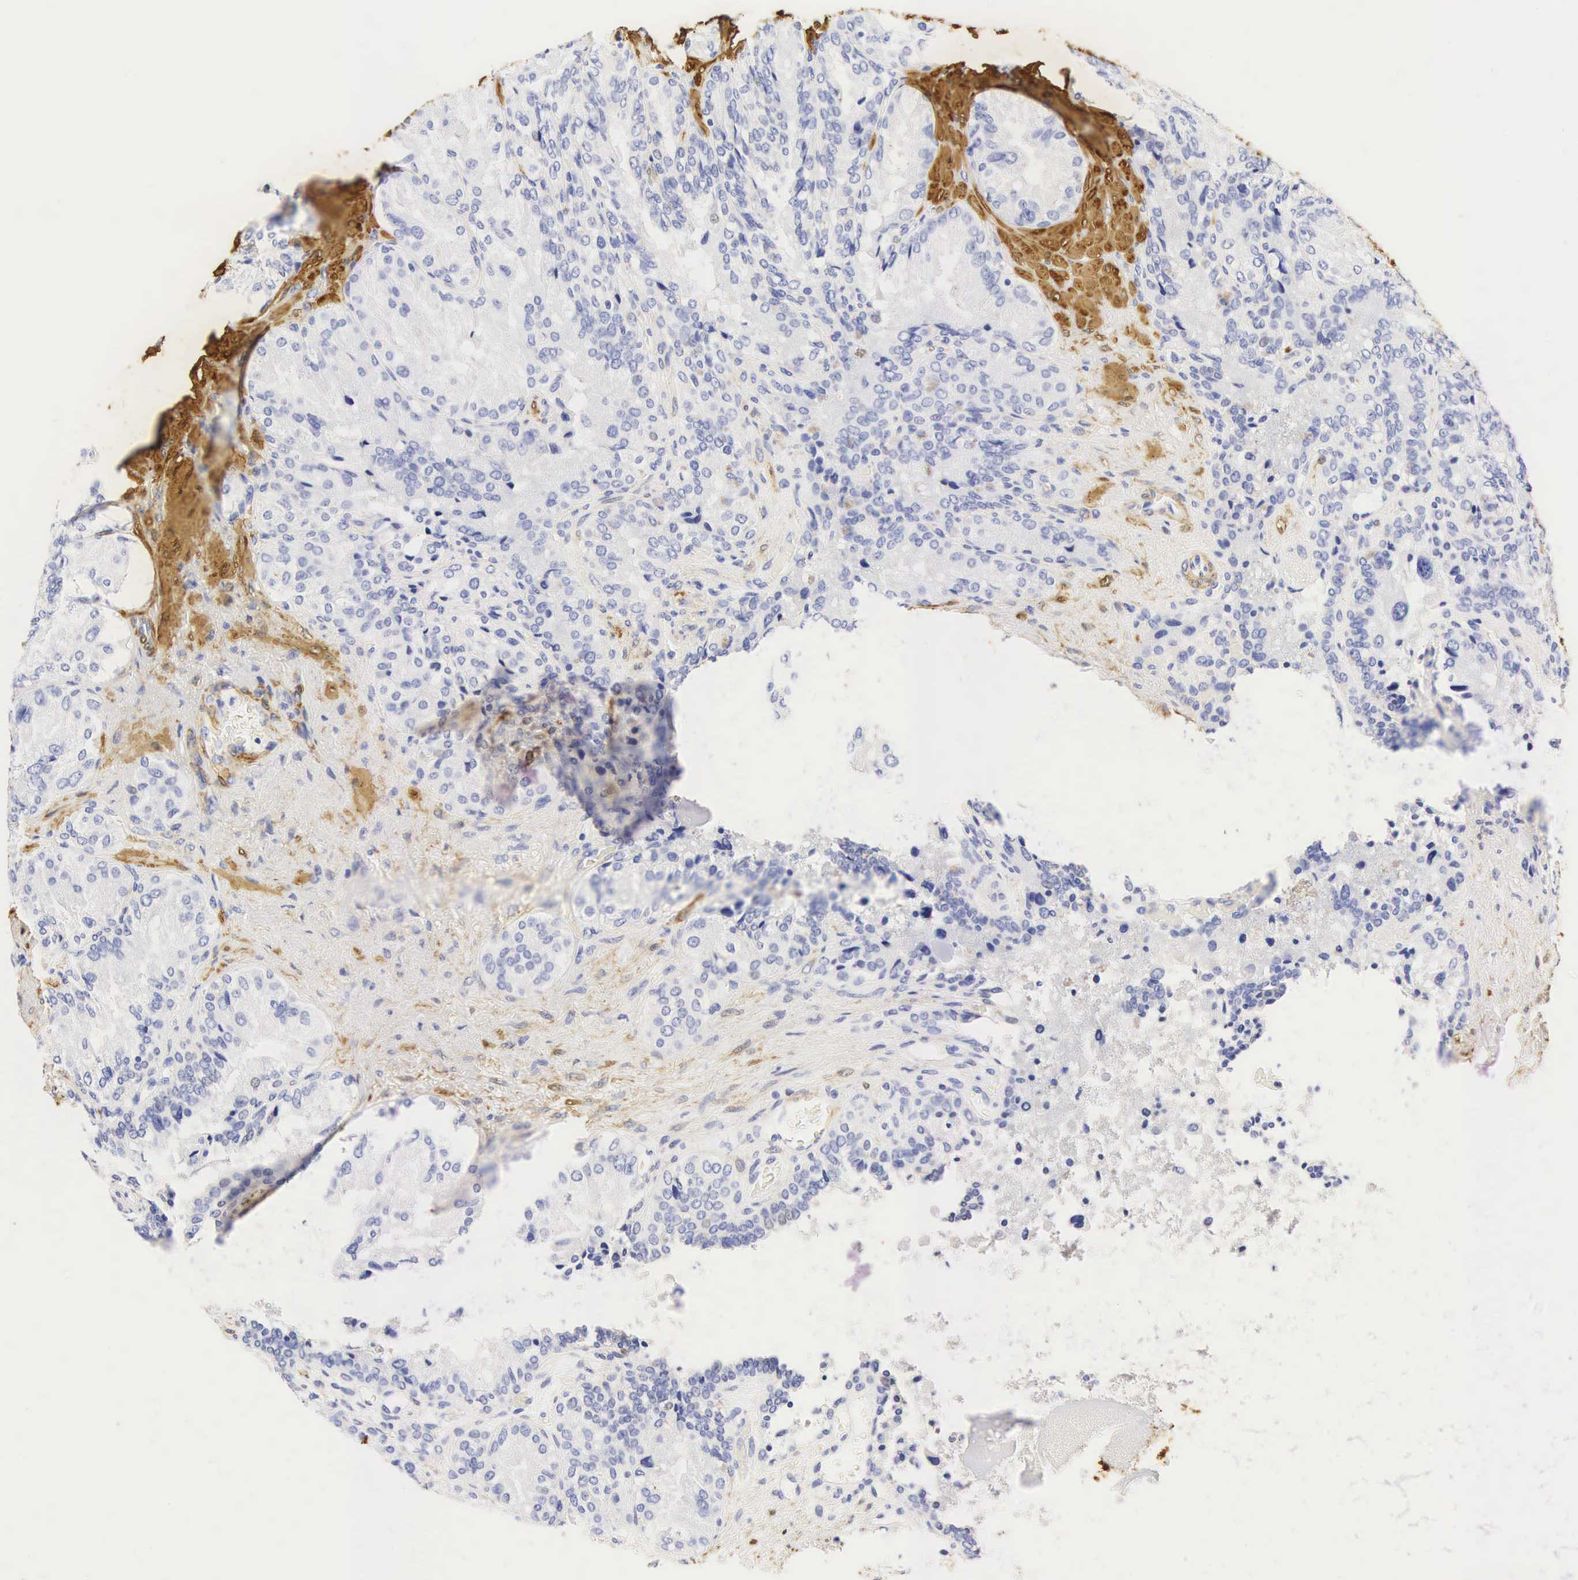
{"staining": {"intensity": "negative", "quantity": "none", "location": "none"}, "tissue": "seminal vesicle", "cell_type": "Glandular cells", "image_type": "normal", "snomed": [{"axis": "morphology", "description": "Normal tissue, NOS"}, {"axis": "topography", "description": "Seminal veicle"}], "caption": "This is an immunohistochemistry photomicrograph of unremarkable seminal vesicle. There is no staining in glandular cells.", "gene": "CNN1", "patient": {"sex": "male", "age": 69}}